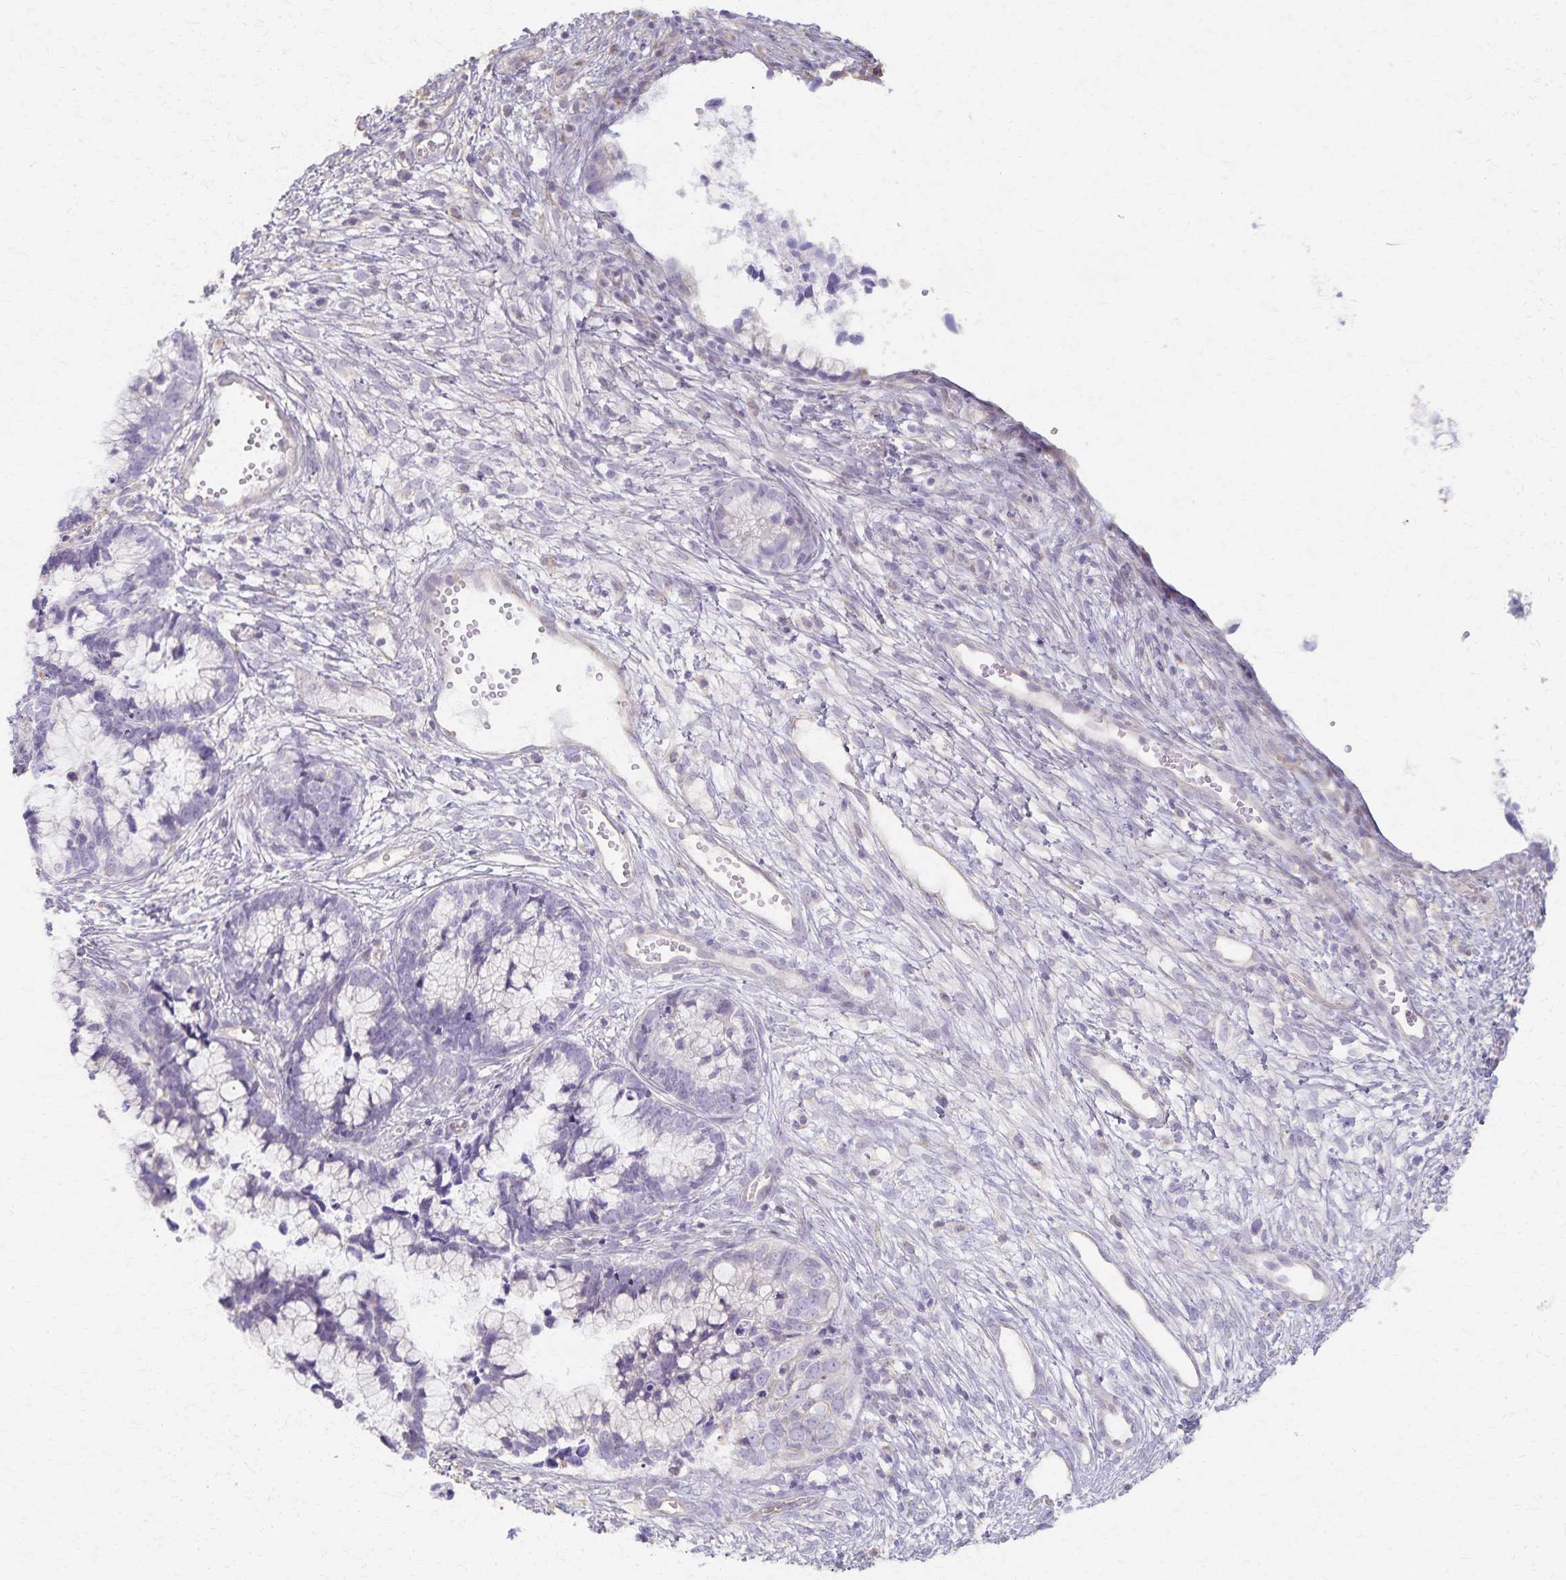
{"staining": {"intensity": "negative", "quantity": "none", "location": "none"}, "tissue": "cervical cancer", "cell_type": "Tumor cells", "image_type": "cancer", "snomed": [{"axis": "morphology", "description": "Adenocarcinoma, NOS"}, {"axis": "topography", "description": "Cervix"}], "caption": "There is no significant positivity in tumor cells of adenocarcinoma (cervical).", "gene": "KISS1", "patient": {"sex": "female", "age": 44}}